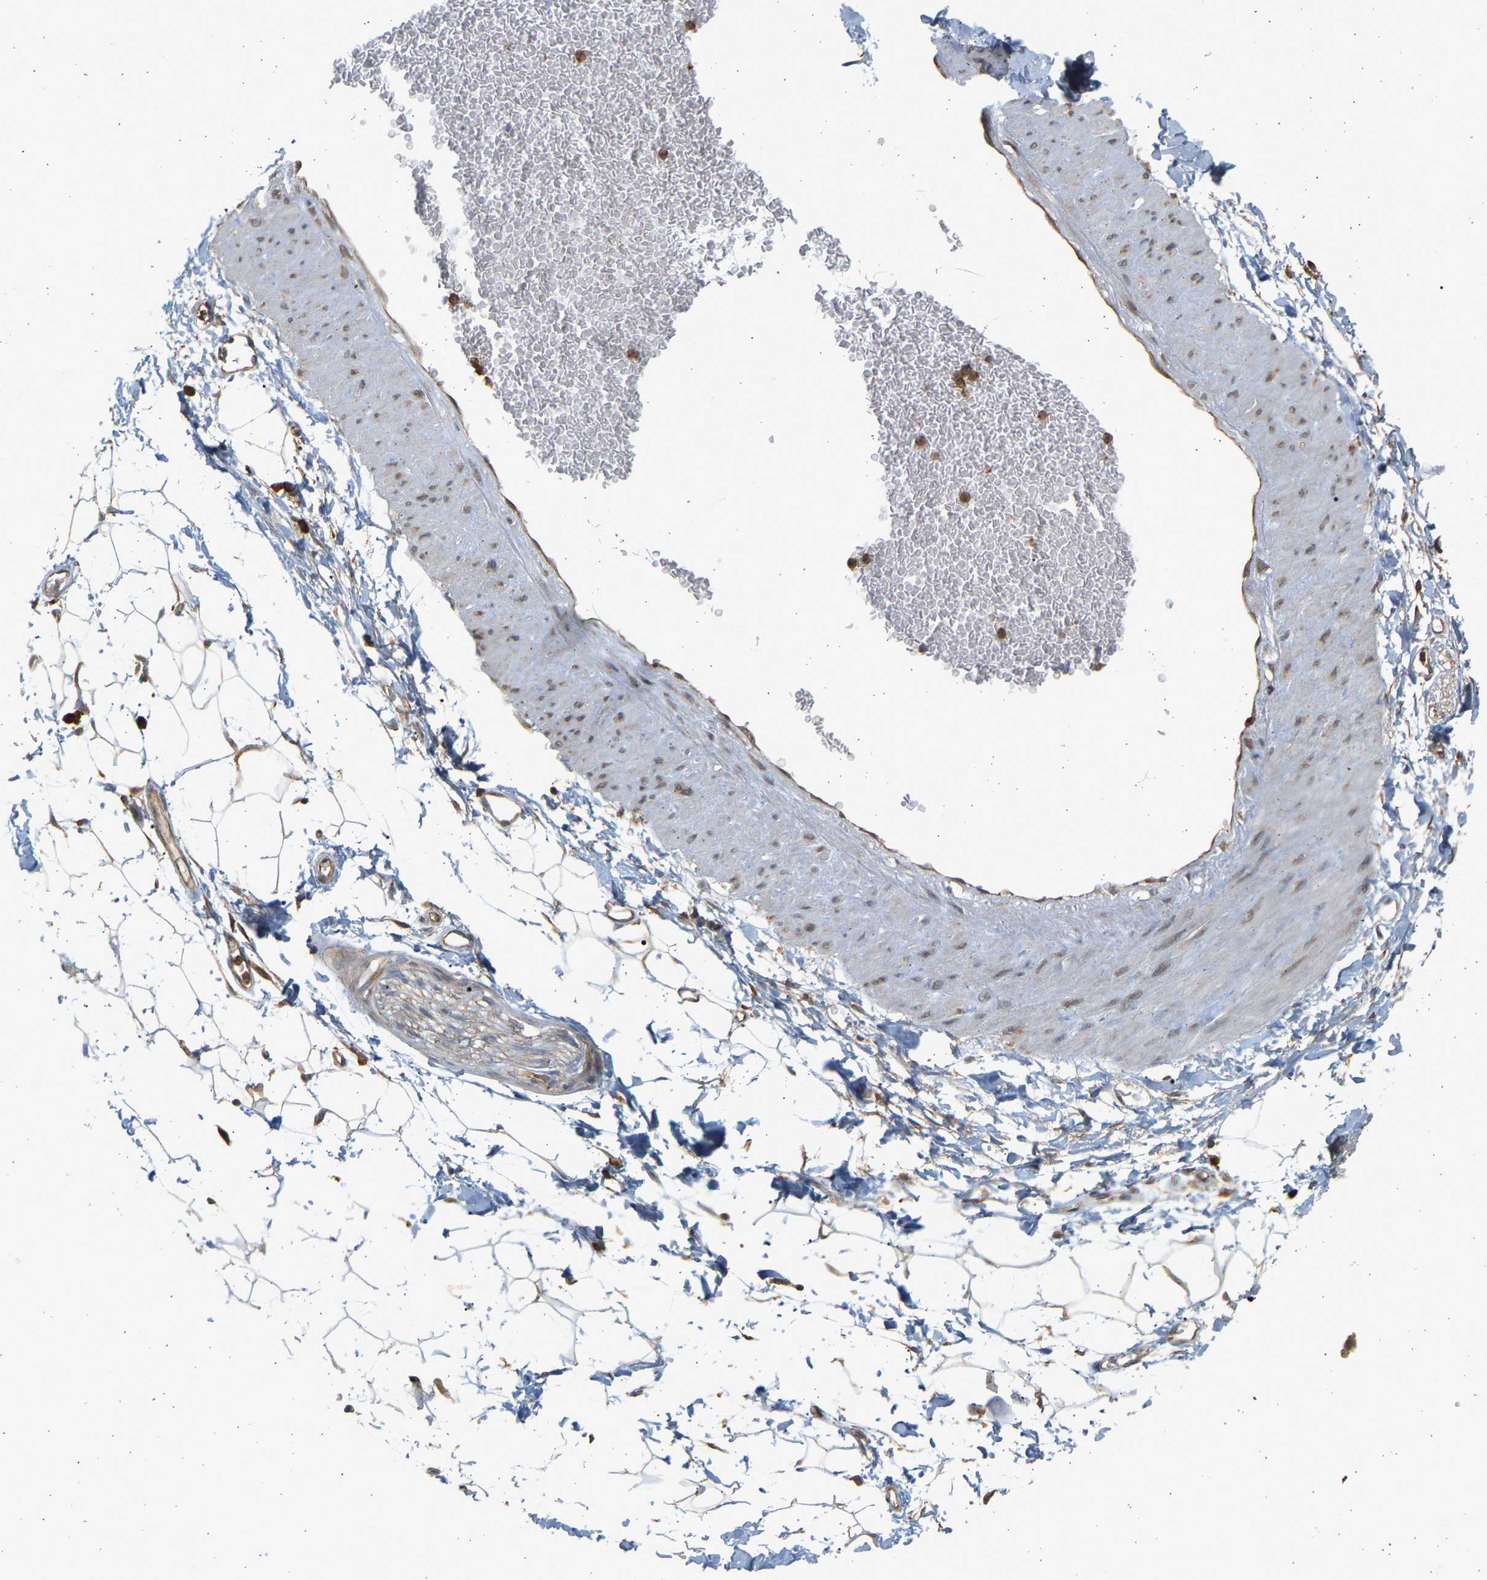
{"staining": {"intensity": "weak", "quantity": "25%-75%", "location": "cytoplasmic/membranous"}, "tissue": "adipose tissue", "cell_type": "Adipocytes", "image_type": "normal", "snomed": [{"axis": "morphology", "description": "Normal tissue, NOS"}, {"axis": "topography", "description": "Soft tissue"}], "caption": "Benign adipose tissue shows weak cytoplasmic/membranous positivity in about 25%-75% of adipocytes.", "gene": "B4GALT6", "patient": {"sex": "male", "age": 72}}